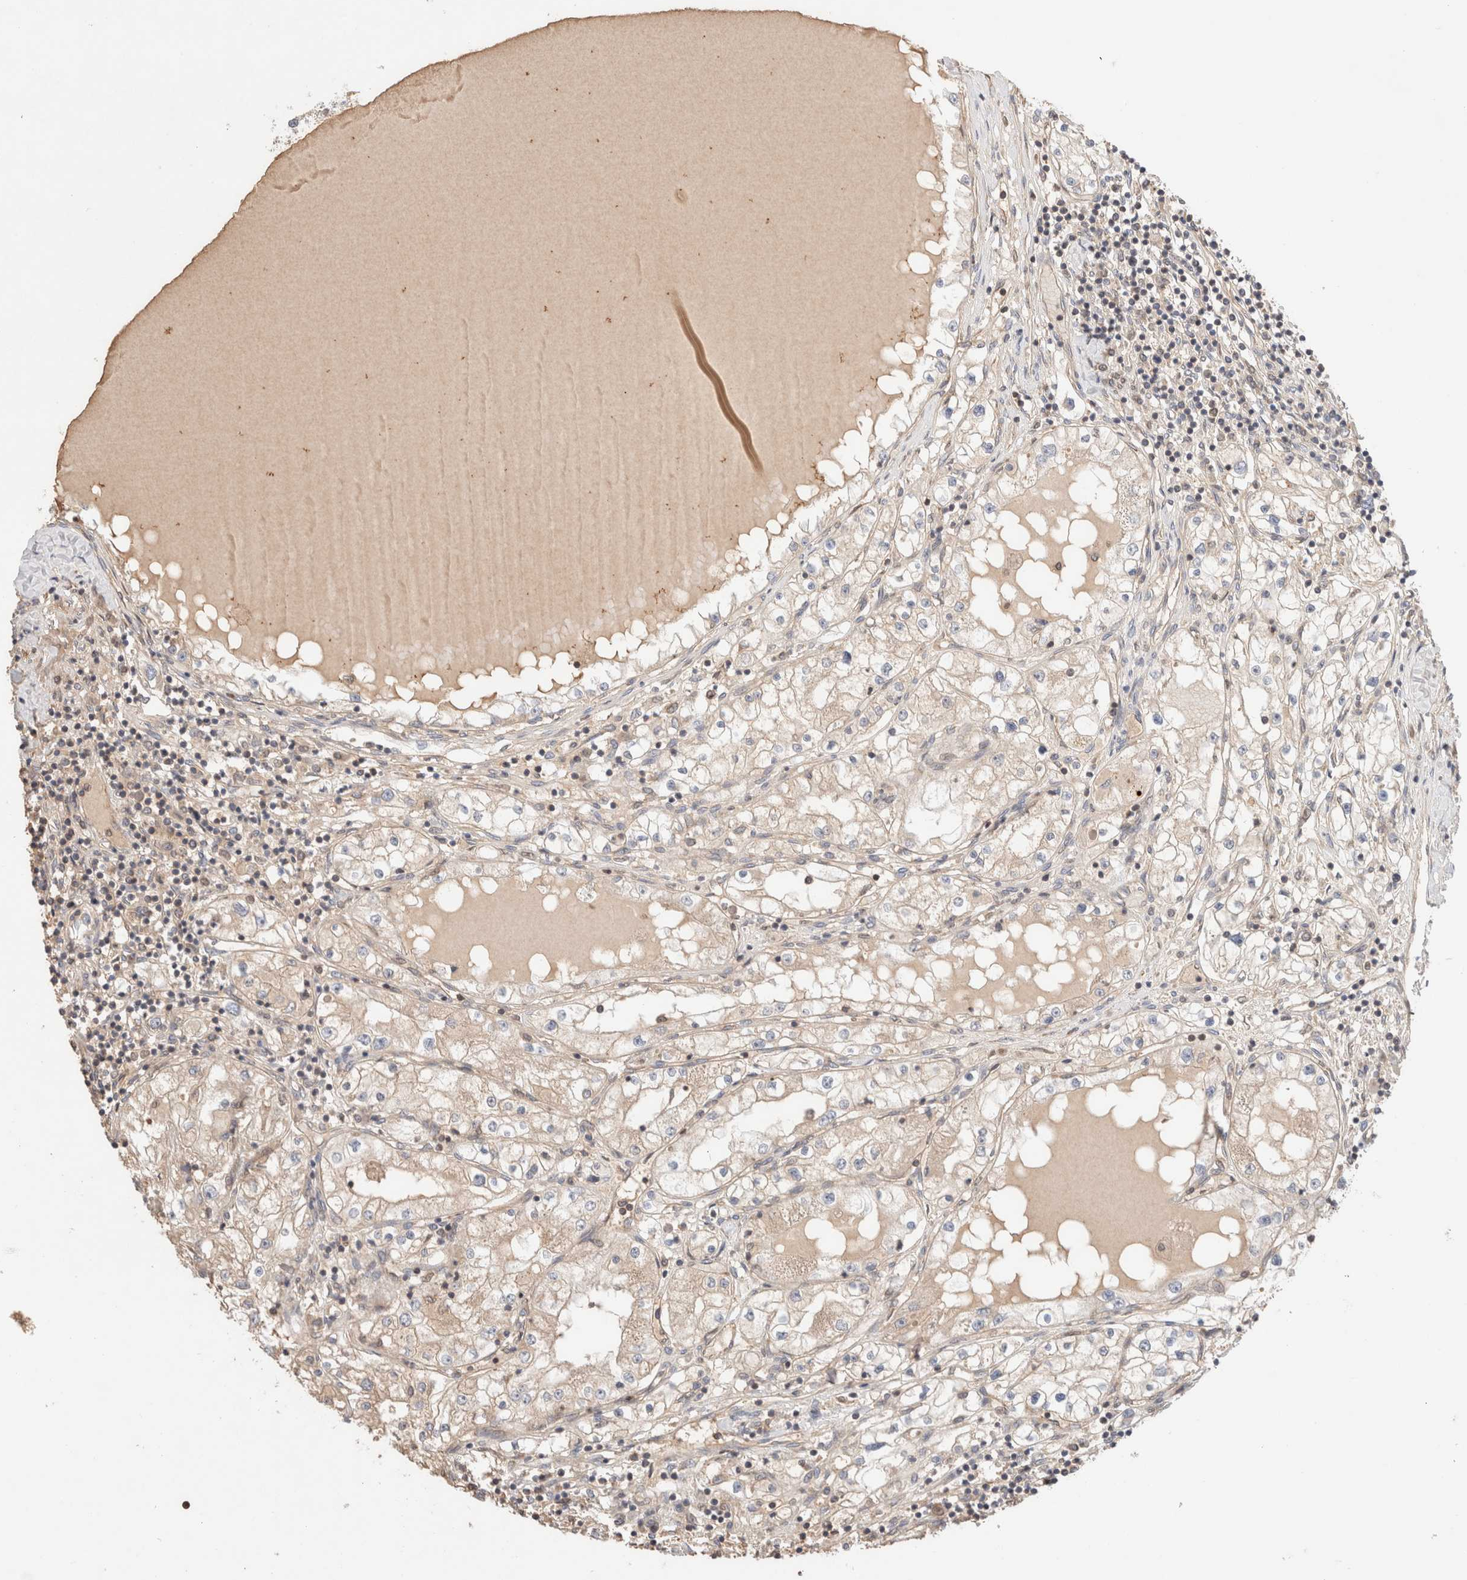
{"staining": {"intensity": "weak", "quantity": "<25%", "location": "cytoplasmic/membranous"}, "tissue": "renal cancer", "cell_type": "Tumor cells", "image_type": "cancer", "snomed": [{"axis": "morphology", "description": "Adenocarcinoma, NOS"}, {"axis": "topography", "description": "Kidney"}], "caption": "An IHC photomicrograph of renal cancer (adenocarcinoma) is shown. There is no staining in tumor cells of renal cancer (adenocarcinoma). Nuclei are stained in blue.", "gene": "SIKE1", "patient": {"sex": "male", "age": 68}}